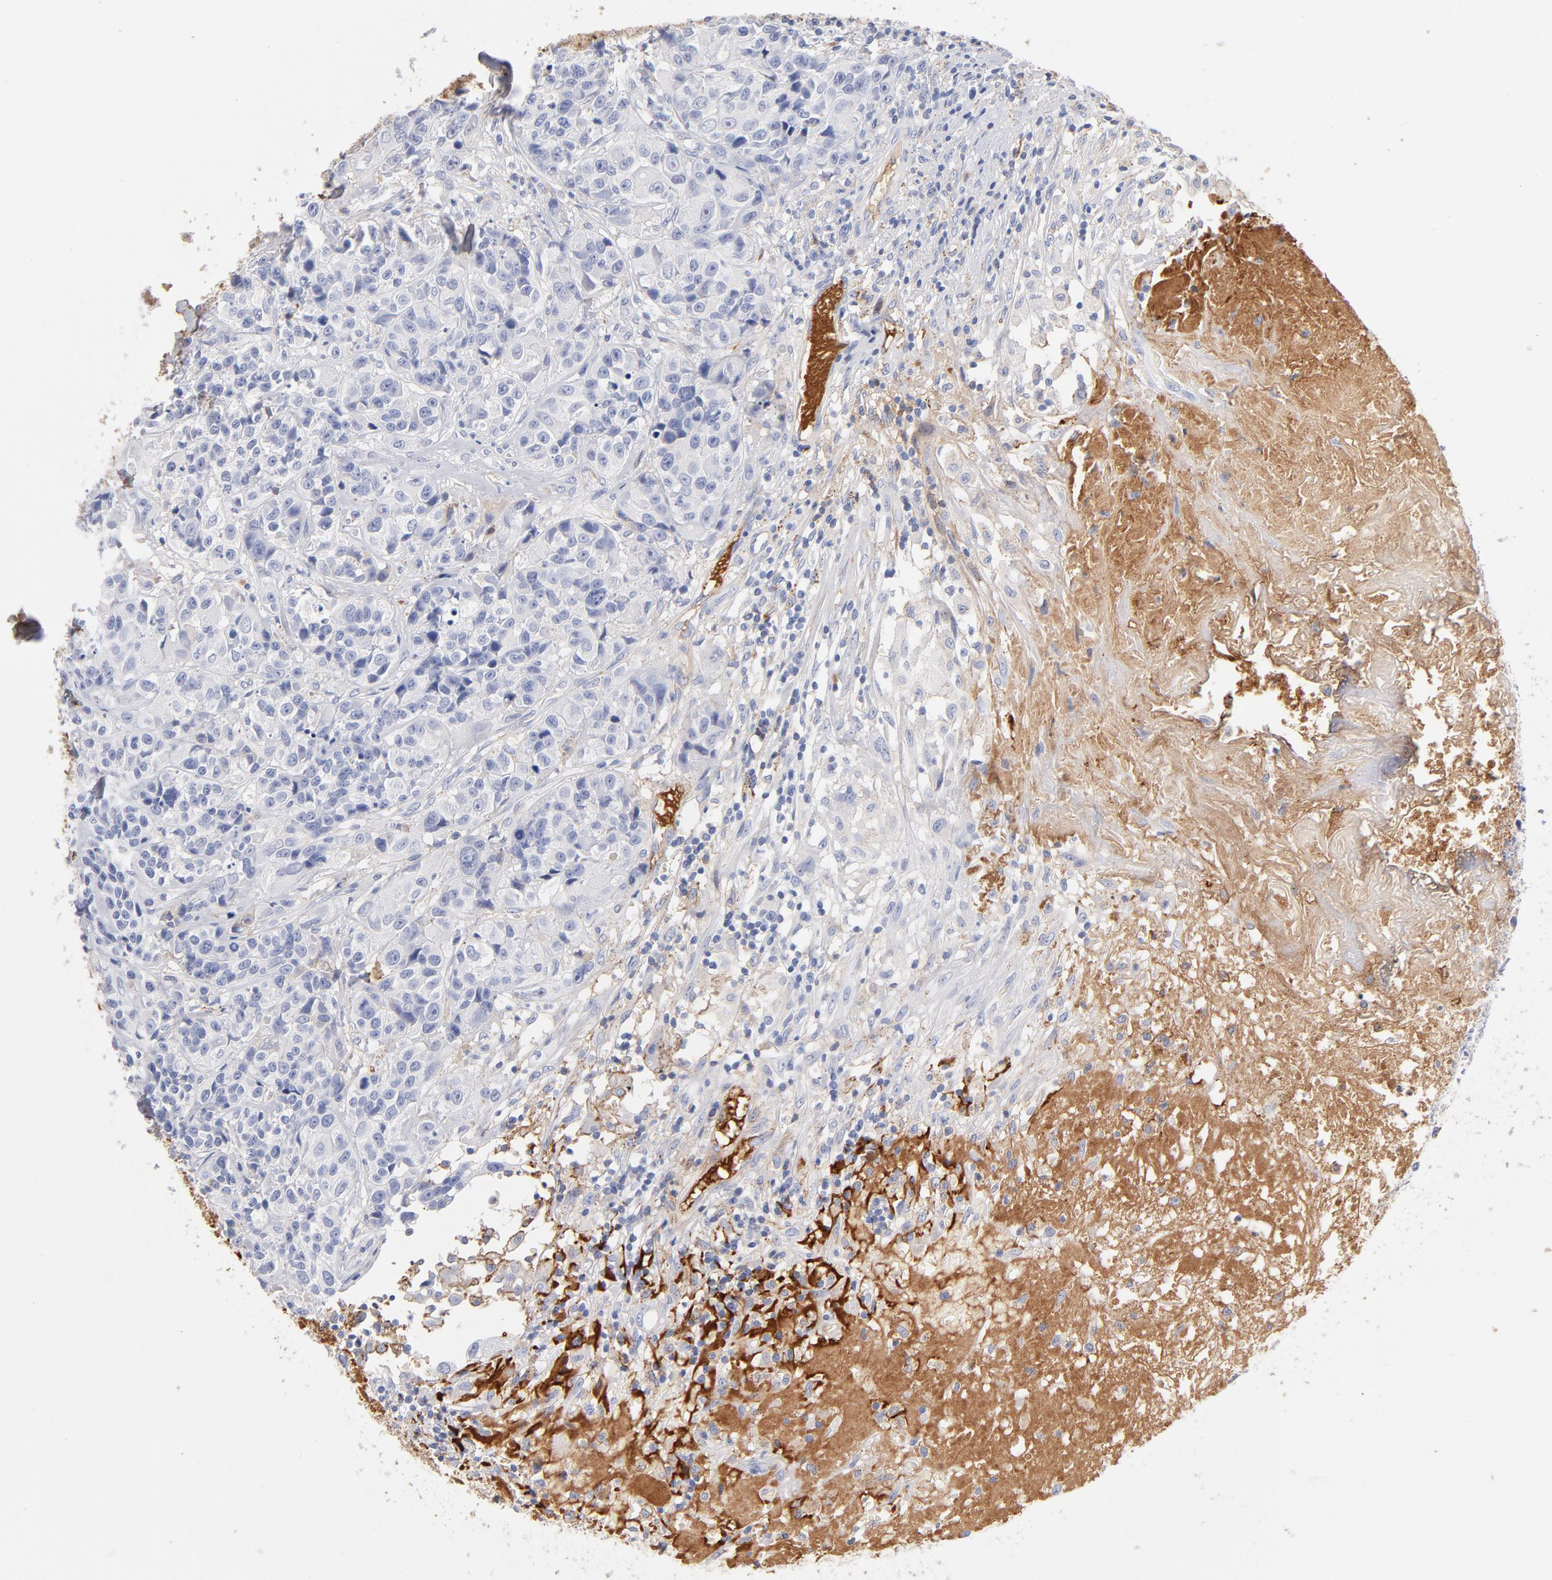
{"staining": {"intensity": "negative", "quantity": "none", "location": "none"}, "tissue": "urothelial cancer", "cell_type": "Tumor cells", "image_type": "cancer", "snomed": [{"axis": "morphology", "description": "Urothelial carcinoma, High grade"}, {"axis": "topography", "description": "Urinary bladder"}], "caption": "Immunohistochemical staining of urothelial carcinoma (high-grade) displays no significant staining in tumor cells.", "gene": "C3", "patient": {"sex": "female", "age": 81}}